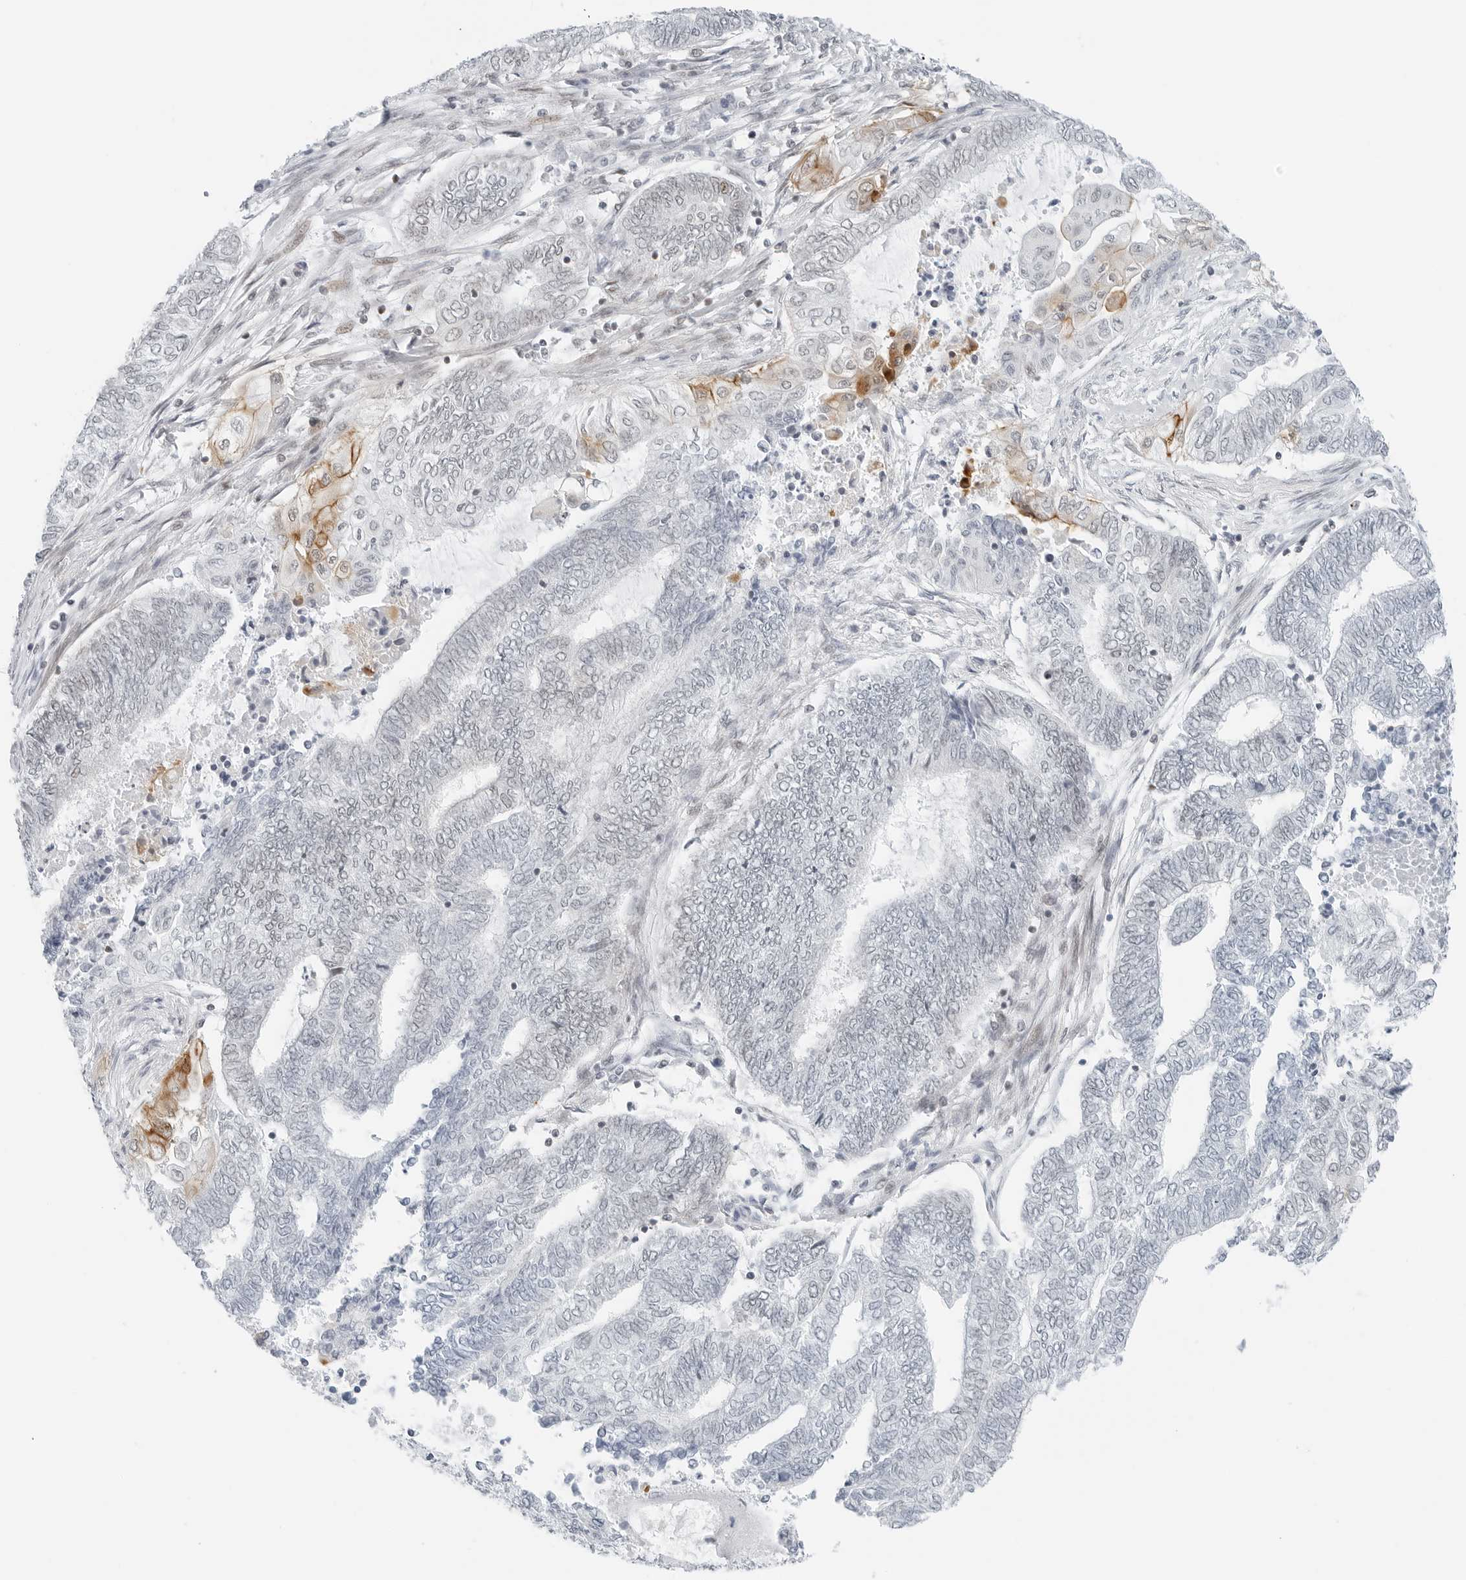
{"staining": {"intensity": "moderate", "quantity": "<25%", "location": "cytoplasmic/membranous"}, "tissue": "endometrial cancer", "cell_type": "Tumor cells", "image_type": "cancer", "snomed": [{"axis": "morphology", "description": "Adenocarcinoma, NOS"}, {"axis": "topography", "description": "Uterus"}, {"axis": "topography", "description": "Endometrium"}], "caption": "Adenocarcinoma (endometrial) was stained to show a protein in brown. There is low levels of moderate cytoplasmic/membranous staining in approximately <25% of tumor cells.", "gene": "CRTC2", "patient": {"sex": "female", "age": 70}}